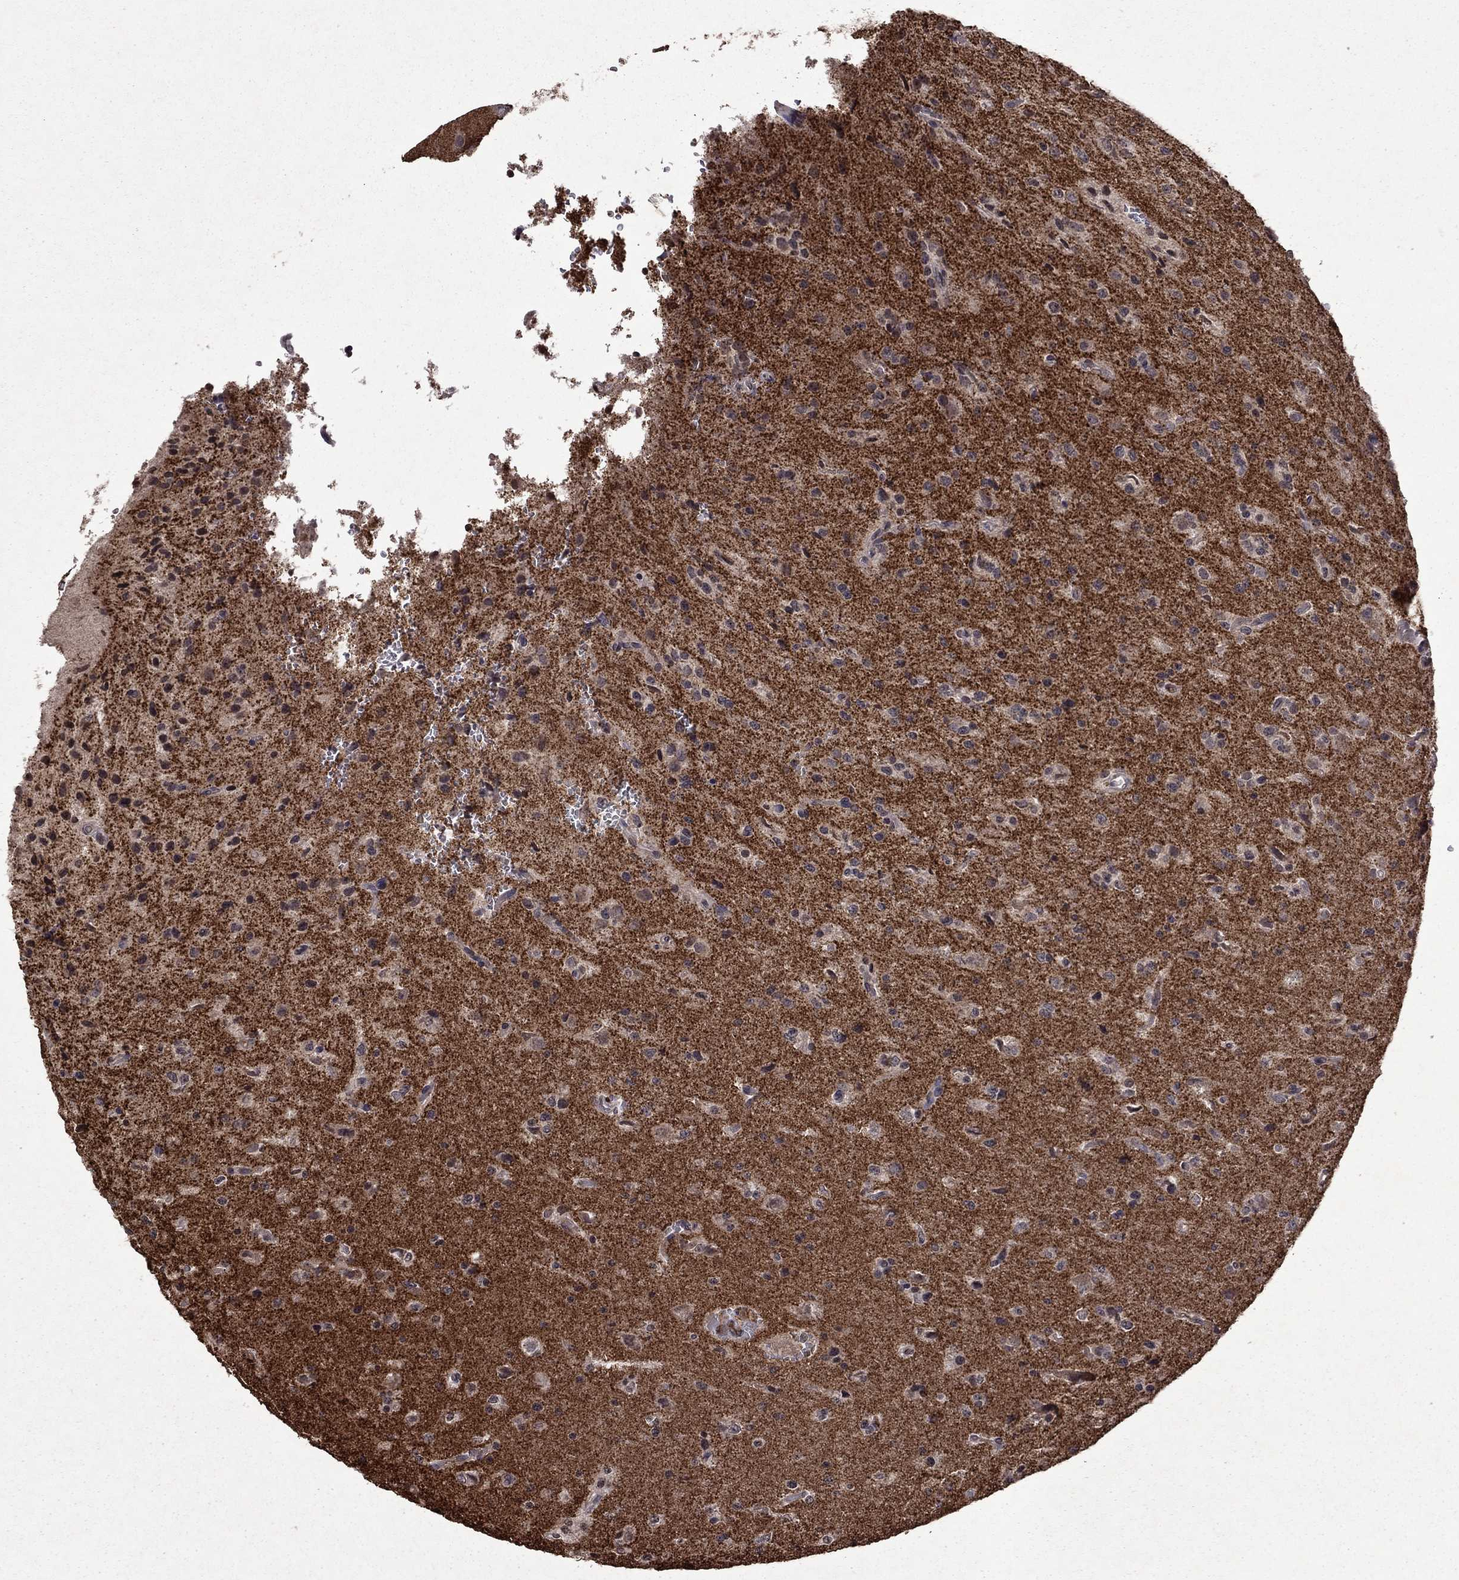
{"staining": {"intensity": "negative", "quantity": "none", "location": "none"}, "tissue": "glioma", "cell_type": "Tumor cells", "image_type": "cancer", "snomed": [{"axis": "morphology", "description": "Glioma, malignant, Low grade"}, {"axis": "topography", "description": "Brain"}], "caption": "The immunohistochemistry (IHC) photomicrograph has no significant staining in tumor cells of malignant glioma (low-grade) tissue. (DAB immunohistochemistry, high magnification).", "gene": "NLGN1", "patient": {"sex": "male", "age": 41}}